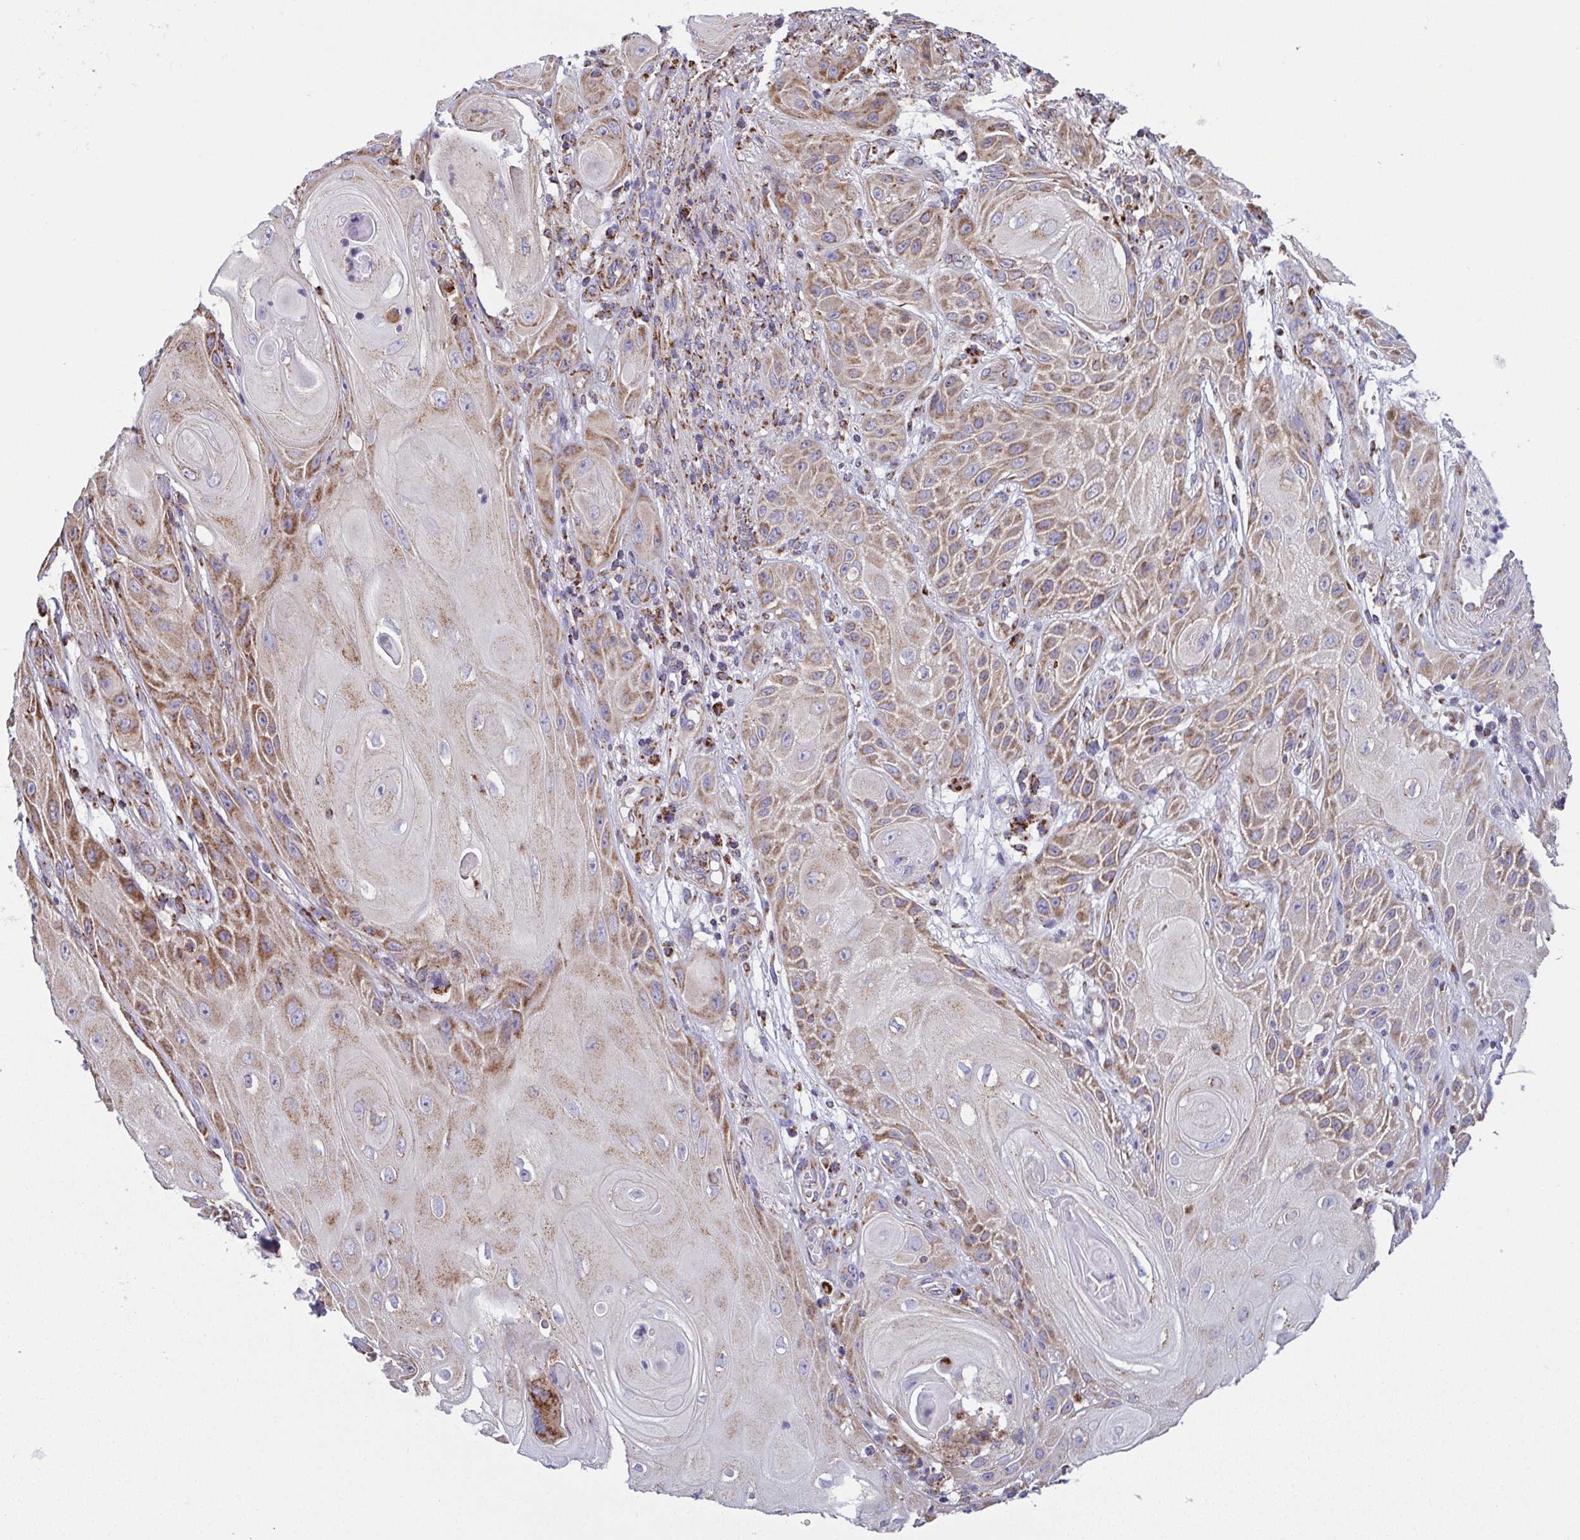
{"staining": {"intensity": "moderate", "quantity": ">75%", "location": "cytoplasmic/membranous"}, "tissue": "skin cancer", "cell_type": "Tumor cells", "image_type": "cancer", "snomed": [{"axis": "morphology", "description": "Squamous cell carcinoma, NOS"}, {"axis": "topography", "description": "Skin"}], "caption": "Moderate cytoplasmic/membranous expression for a protein is present in approximately >75% of tumor cells of squamous cell carcinoma (skin) using immunohistochemistry.", "gene": "CSDE1", "patient": {"sex": "male", "age": 62}}